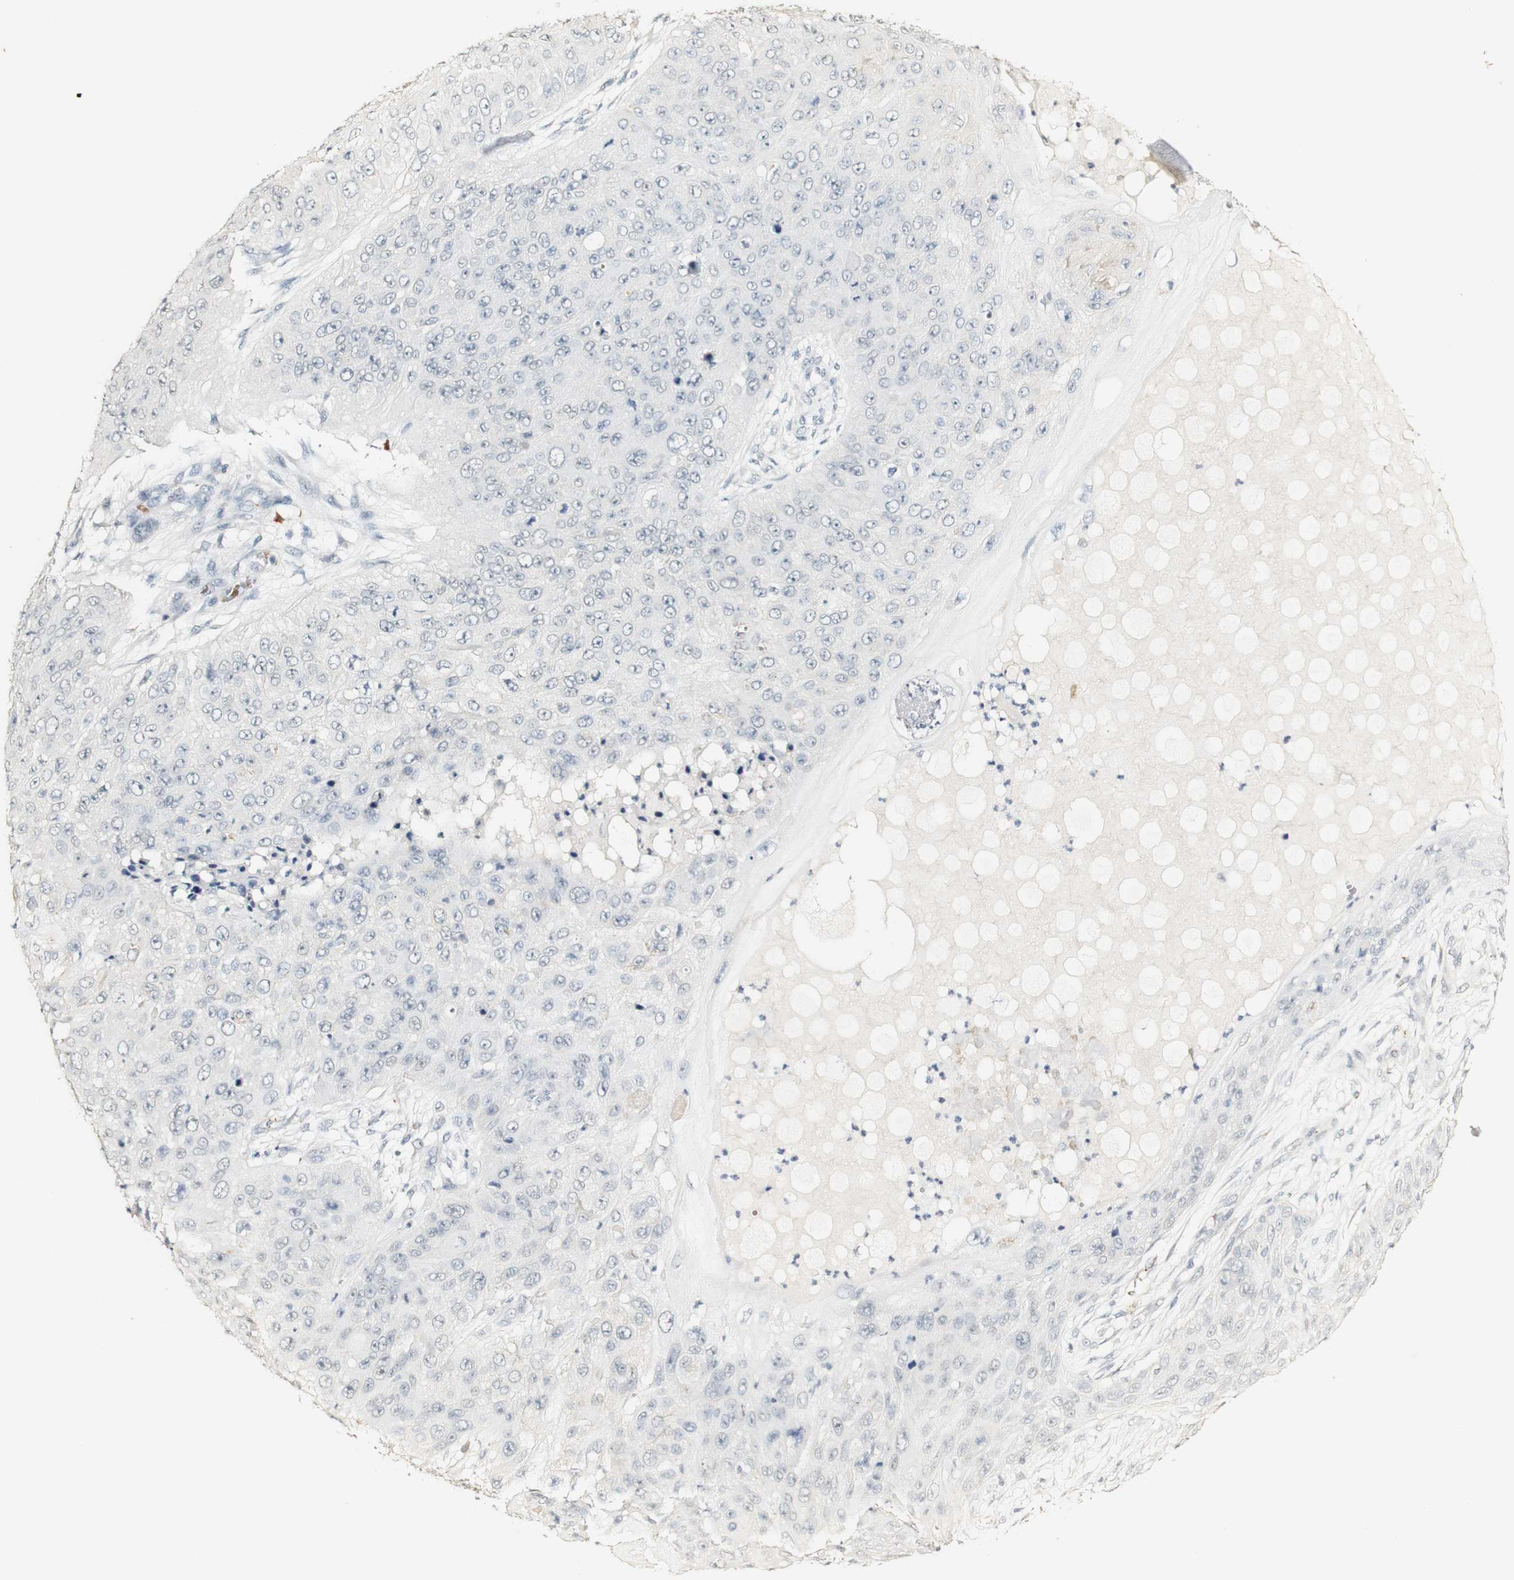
{"staining": {"intensity": "negative", "quantity": "none", "location": "none"}, "tissue": "skin cancer", "cell_type": "Tumor cells", "image_type": "cancer", "snomed": [{"axis": "morphology", "description": "Squamous cell carcinoma, NOS"}, {"axis": "topography", "description": "Skin"}], "caption": "The image demonstrates no significant staining in tumor cells of skin cancer (squamous cell carcinoma).", "gene": "SYT7", "patient": {"sex": "female", "age": 80}}